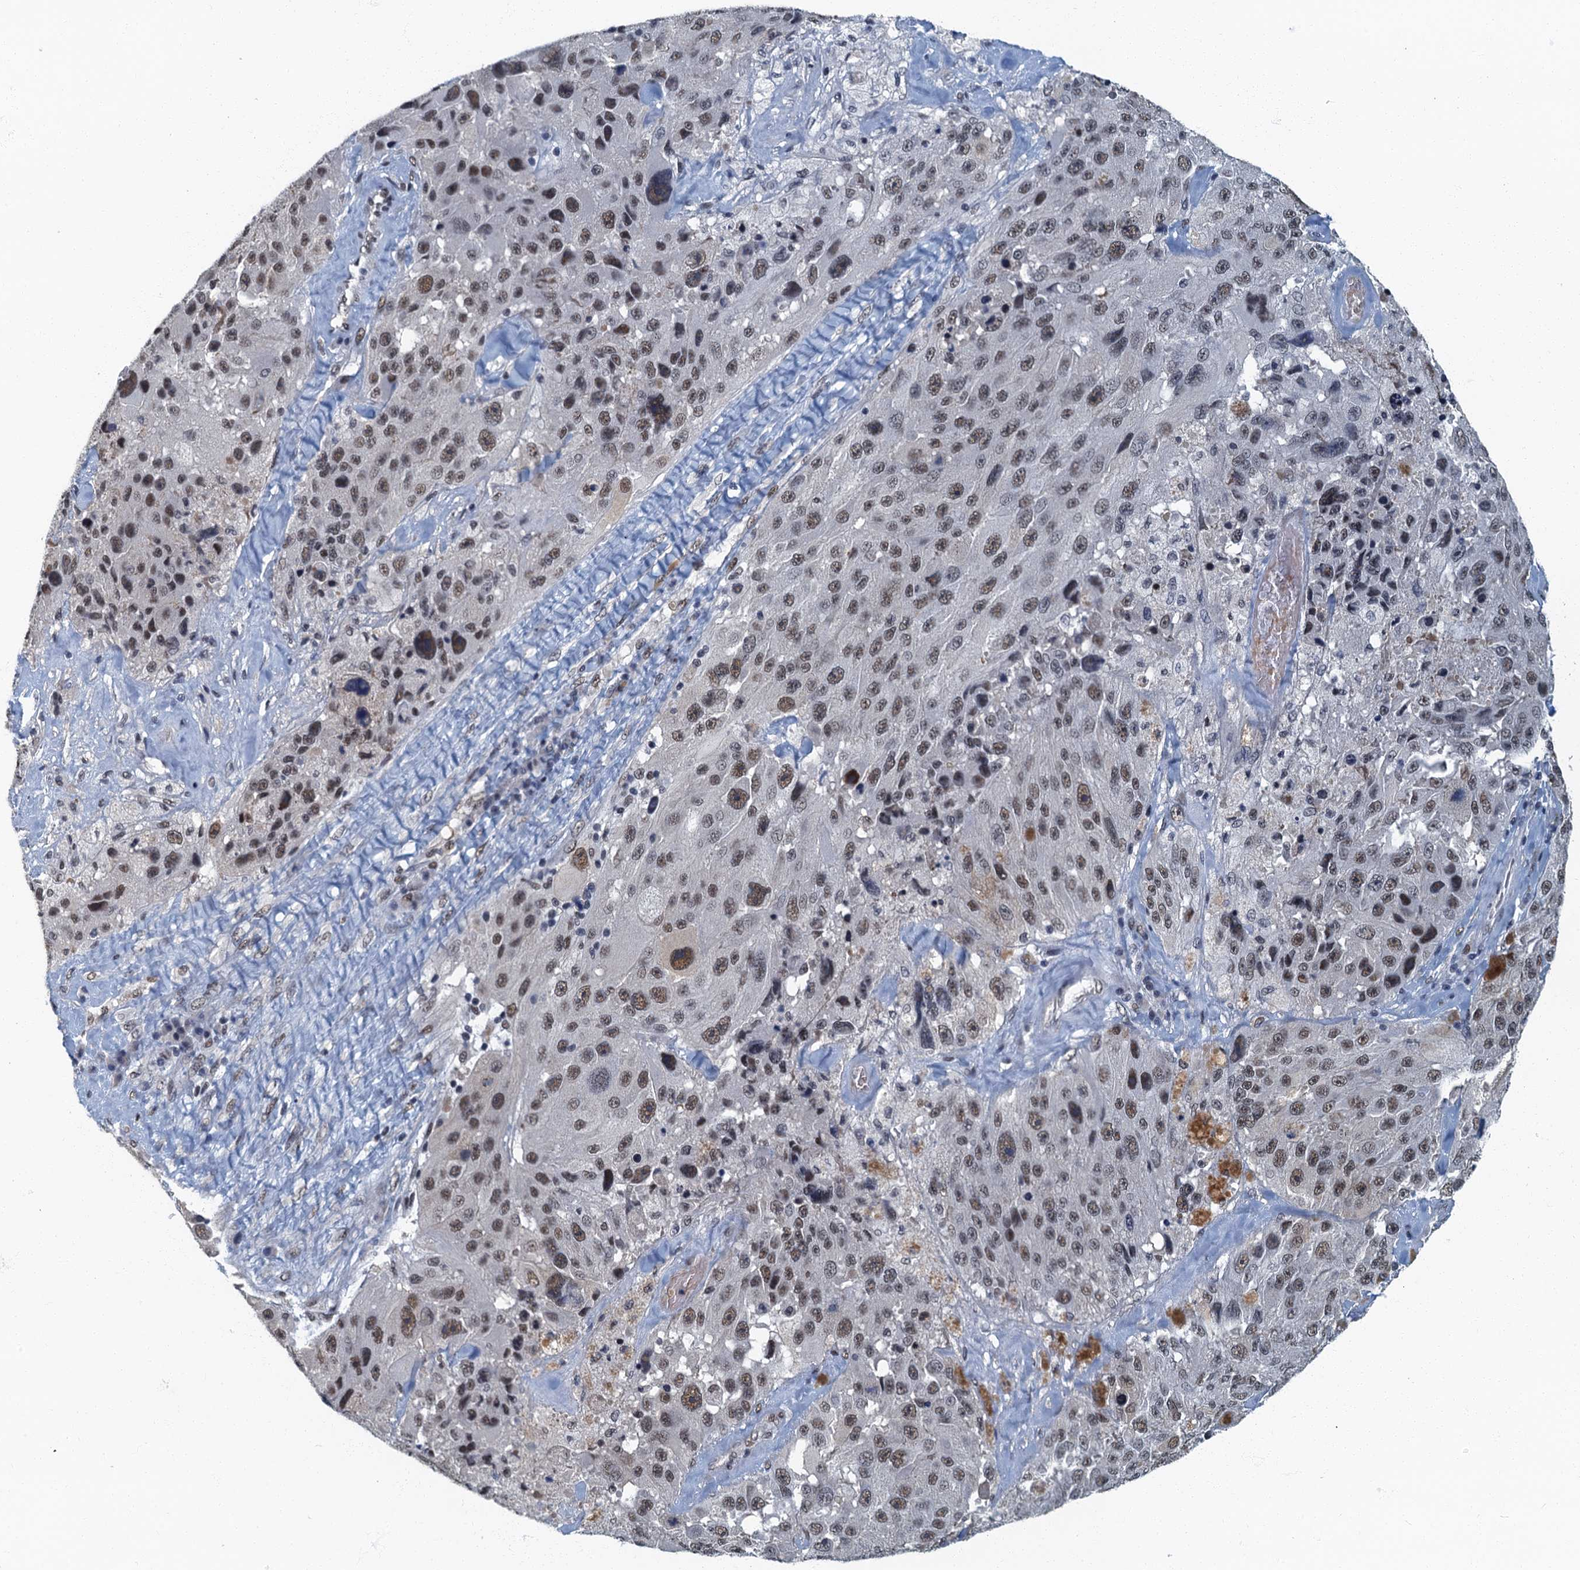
{"staining": {"intensity": "moderate", "quantity": ">75%", "location": "nuclear"}, "tissue": "melanoma", "cell_type": "Tumor cells", "image_type": "cancer", "snomed": [{"axis": "morphology", "description": "Malignant melanoma, Metastatic site"}, {"axis": "topography", "description": "Lymph node"}], "caption": "IHC photomicrograph of neoplastic tissue: human melanoma stained using immunohistochemistry displays medium levels of moderate protein expression localized specifically in the nuclear of tumor cells, appearing as a nuclear brown color.", "gene": "GADL1", "patient": {"sex": "male", "age": 62}}